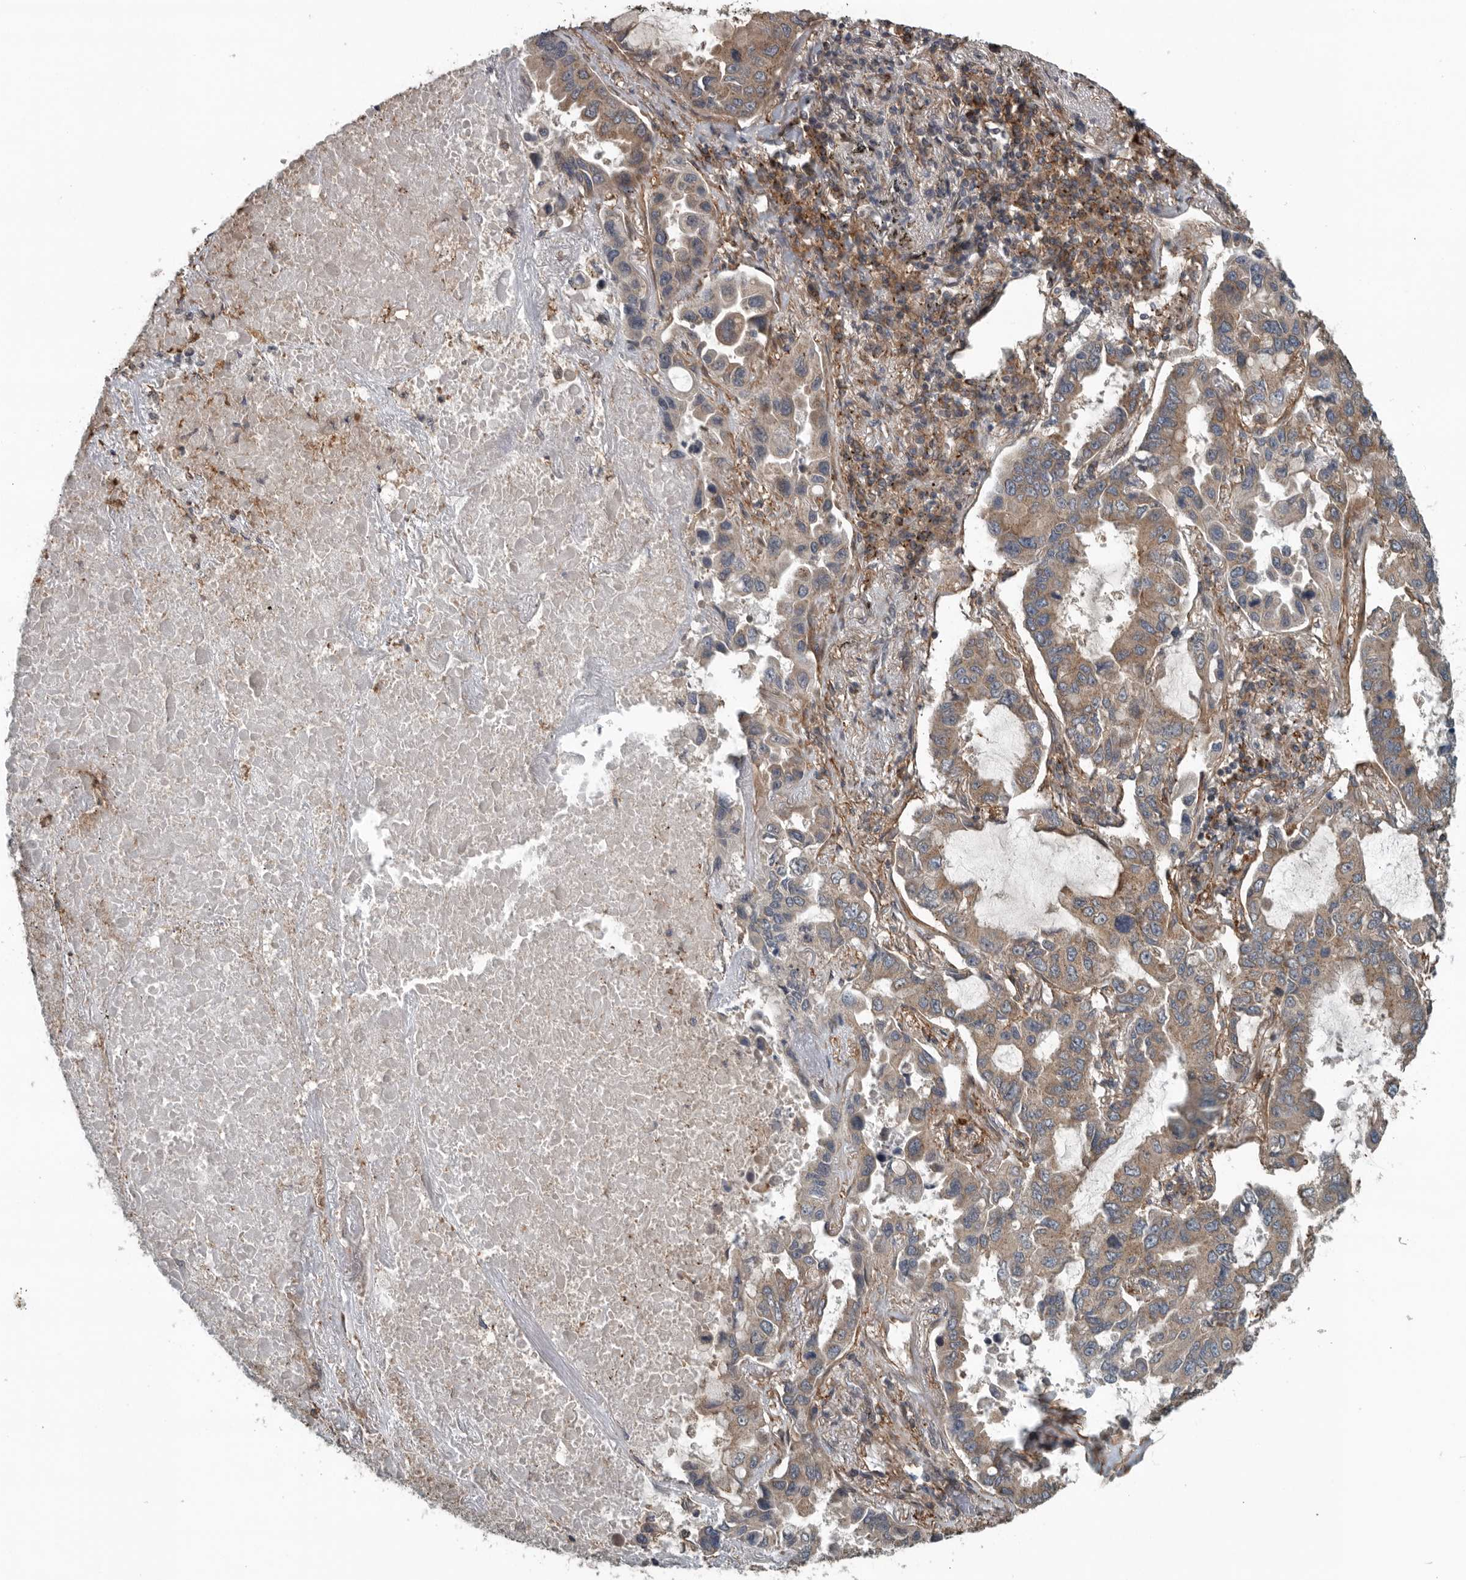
{"staining": {"intensity": "moderate", "quantity": "25%-75%", "location": "cytoplasmic/membranous"}, "tissue": "lung cancer", "cell_type": "Tumor cells", "image_type": "cancer", "snomed": [{"axis": "morphology", "description": "Adenocarcinoma, NOS"}, {"axis": "topography", "description": "Lung"}], "caption": "Immunohistochemistry (IHC) of lung adenocarcinoma reveals medium levels of moderate cytoplasmic/membranous expression in about 25%-75% of tumor cells. The staining is performed using DAB (3,3'-diaminobenzidine) brown chromogen to label protein expression. The nuclei are counter-stained blue using hematoxylin.", "gene": "AMFR", "patient": {"sex": "male", "age": 64}}